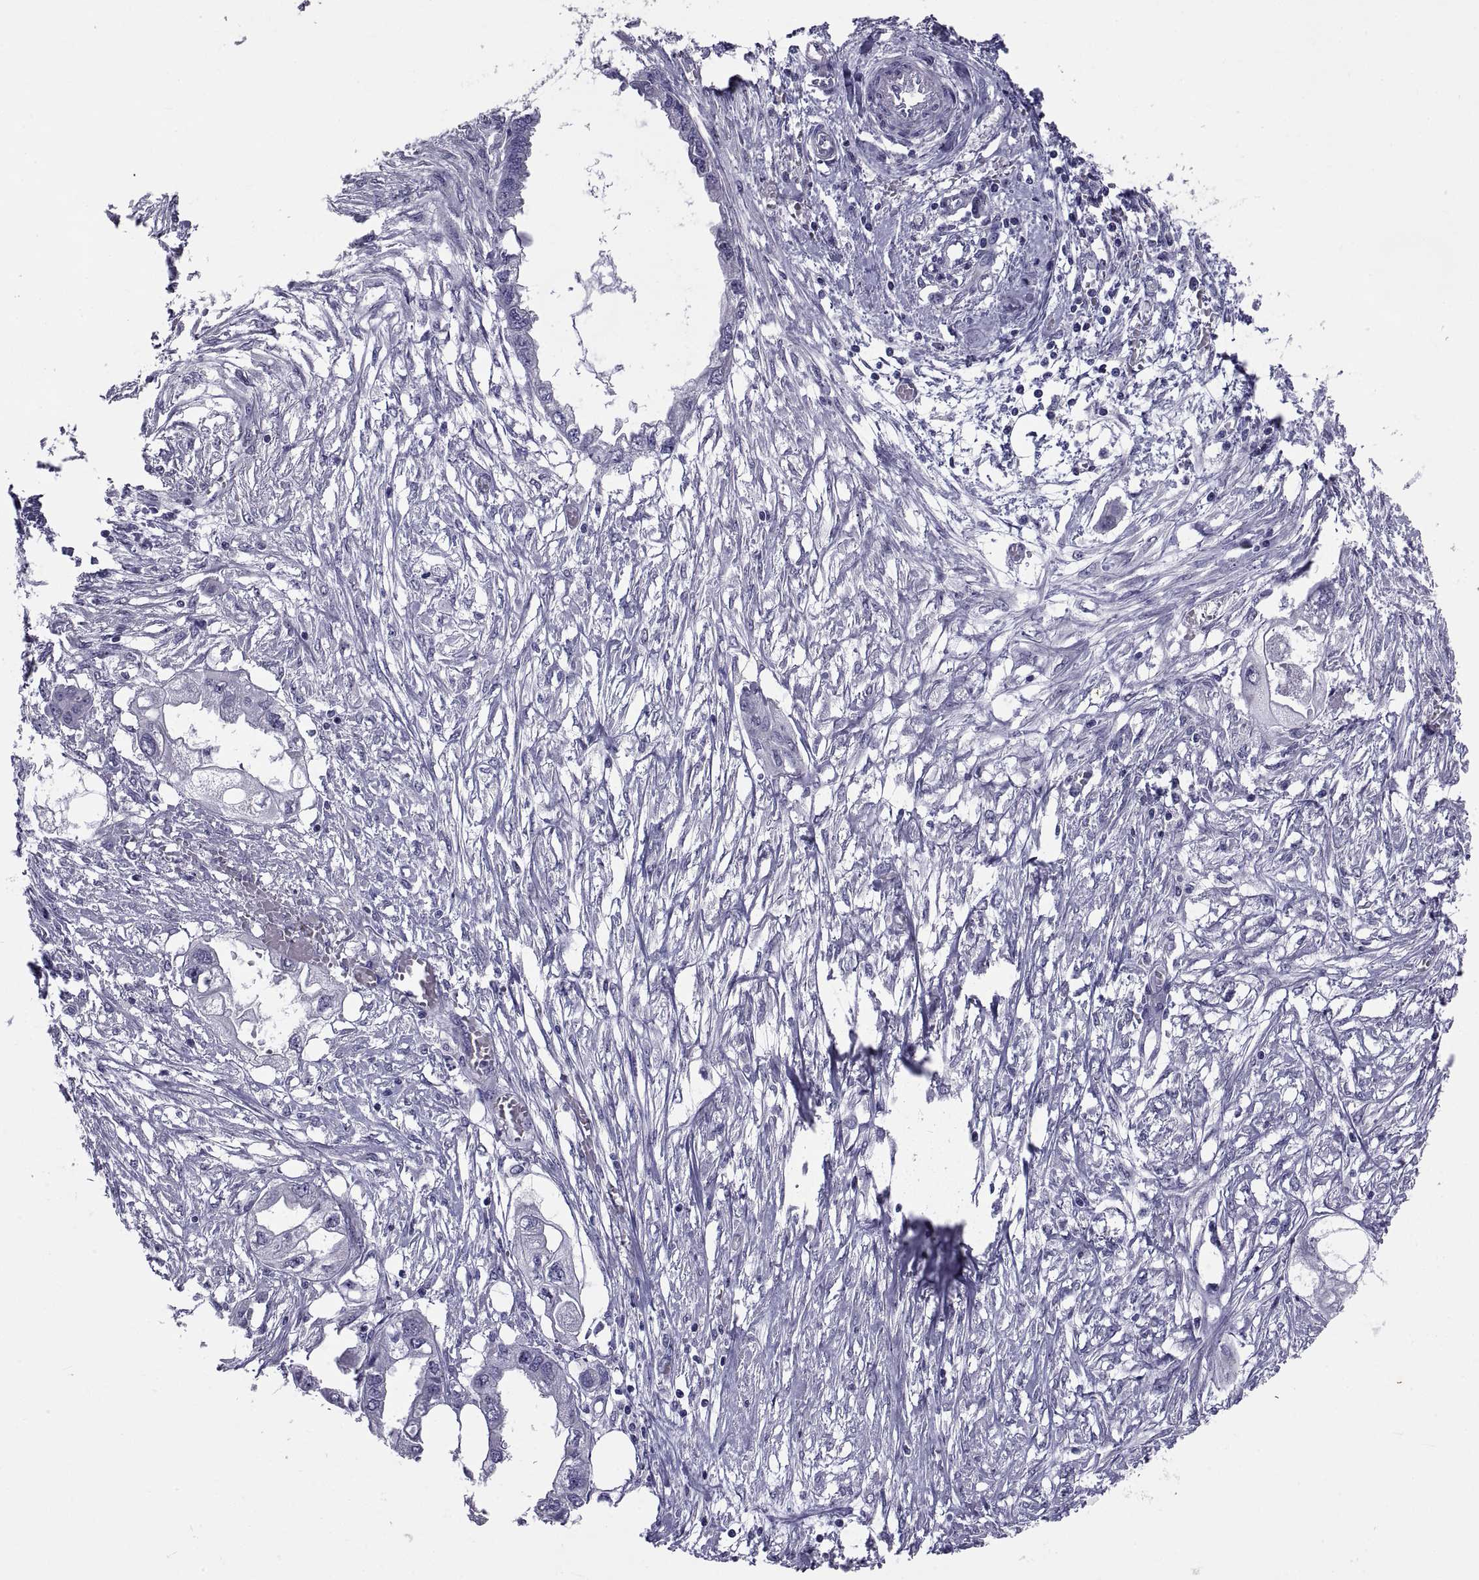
{"staining": {"intensity": "negative", "quantity": "none", "location": "none"}, "tissue": "endometrial cancer", "cell_type": "Tumor cells", "image_type": "cancer", "snomed": [{"axis": "morphology", "description": "Adenocarcinoma, NOS"}, {"axis": "morphology", "description": "Adenocarcinoma, metastatic, NOS"}, {"axis": "topography", "description": "Adipose tissue"}, {"axis": "topography", "description": "Endometrium"}], "caption": "There is no significant staining in tumor cells of adenocarcinoma (endometrial).", "gene": "TGFBR3L", "patient": {"sex": "female", "age": 67}}